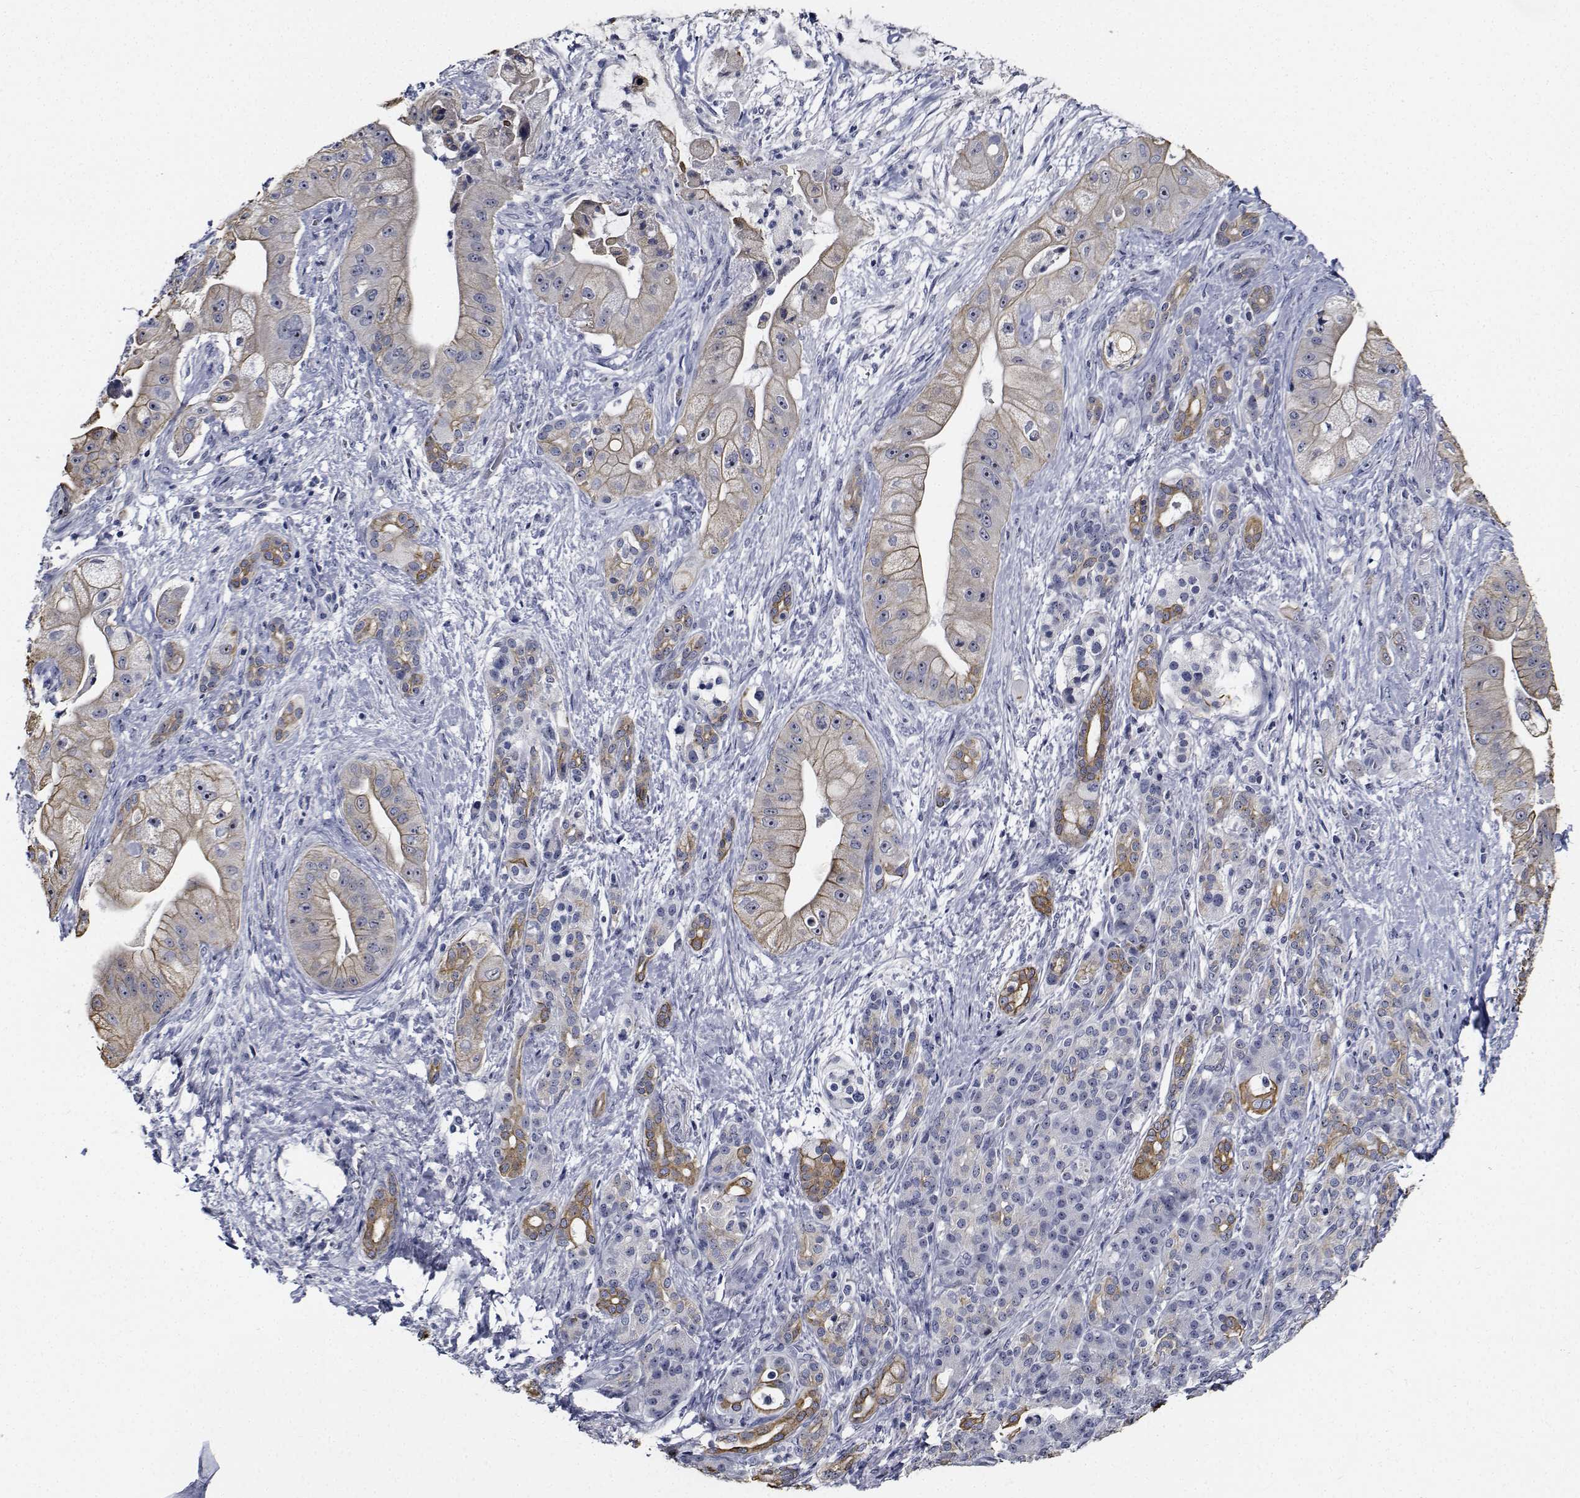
{"staining": {"intensity": "weak", "quantity": "25%-75%", "location": "cytoplasmic/membranous"}, "tissue": "pancreatic cancer", "cell_type": "Tumor cells", "image_type": "cancer", "snomed": [{"axis": "morphology", "description": "Normal tissue, NOS"}, {"axis": "morphology", "description": "Inflammation, NOS"}, {"axis": "morphology", "description": "Adenocarcinoma, NOS"}, {"axis": "topography", "description": "Pancreas"}], "caption": "Brown immunohistochemical staining in pancreatic adenocarcinoma demonstrates weak cytoplasmic/membranous staining in approximately 25%-75% of tumor cells.", "gene": "NVL", "patient": {"sex": "male", "age": 57}}